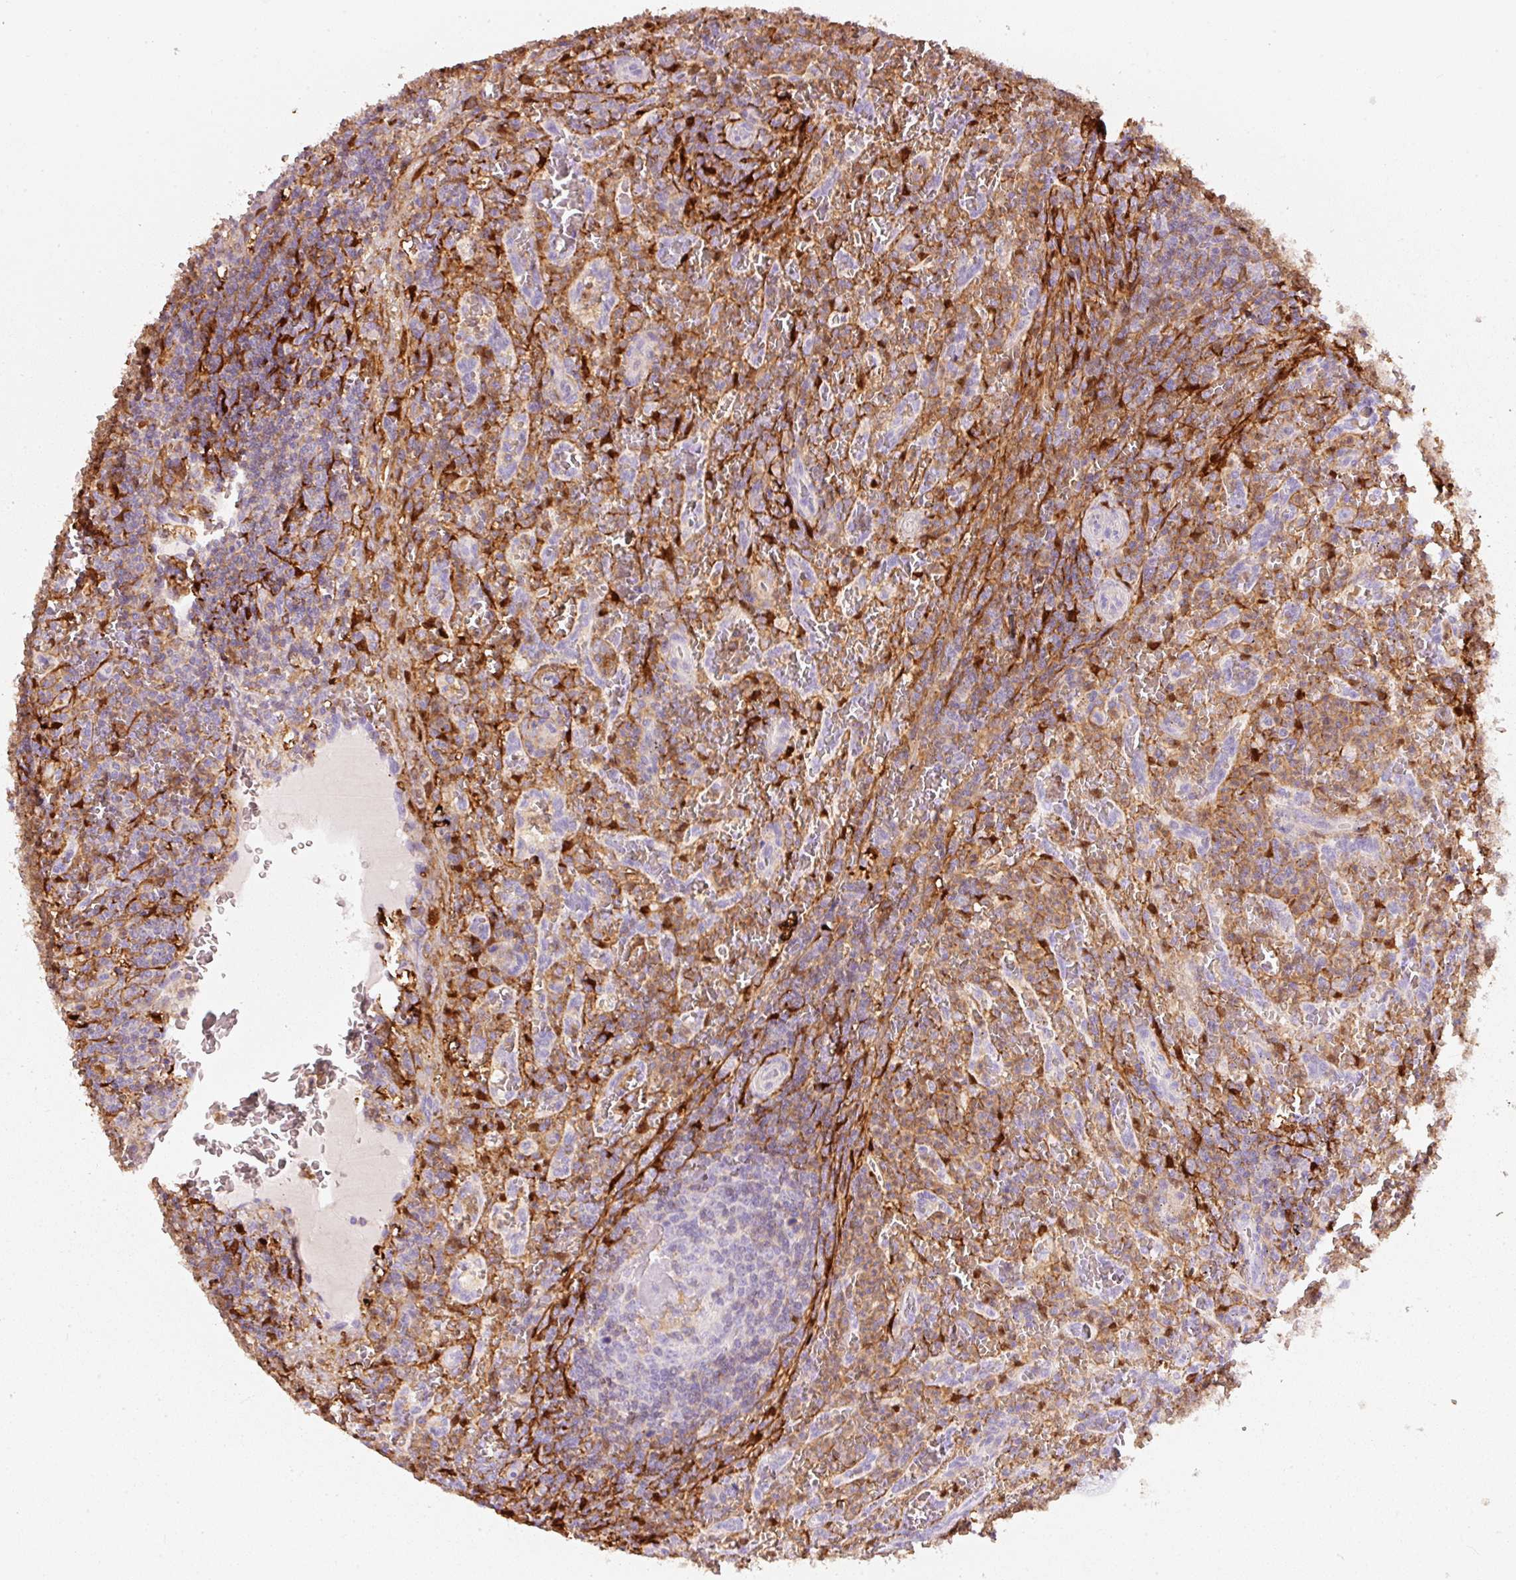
{"staining": {"intensity": "negative", "quantity": "none", "location": "none"}, "tissue": "lymphoma", "cell_type": "Tumor cells", "image_type": "cancer", "snomed": [{"axis": "morphology", "description": "Malignant lymphoma, non-Hodgkin's type, Low grade"}, {"axis": "topography", "description": "Spleen"}], "caption": "IHC image of neoplastic tissue: lymphoma stained with DAB displays no significant protein positivity in tumor cells.", "gene": "IQGAP2", "patient": {"sex": "female", "age": 64}}